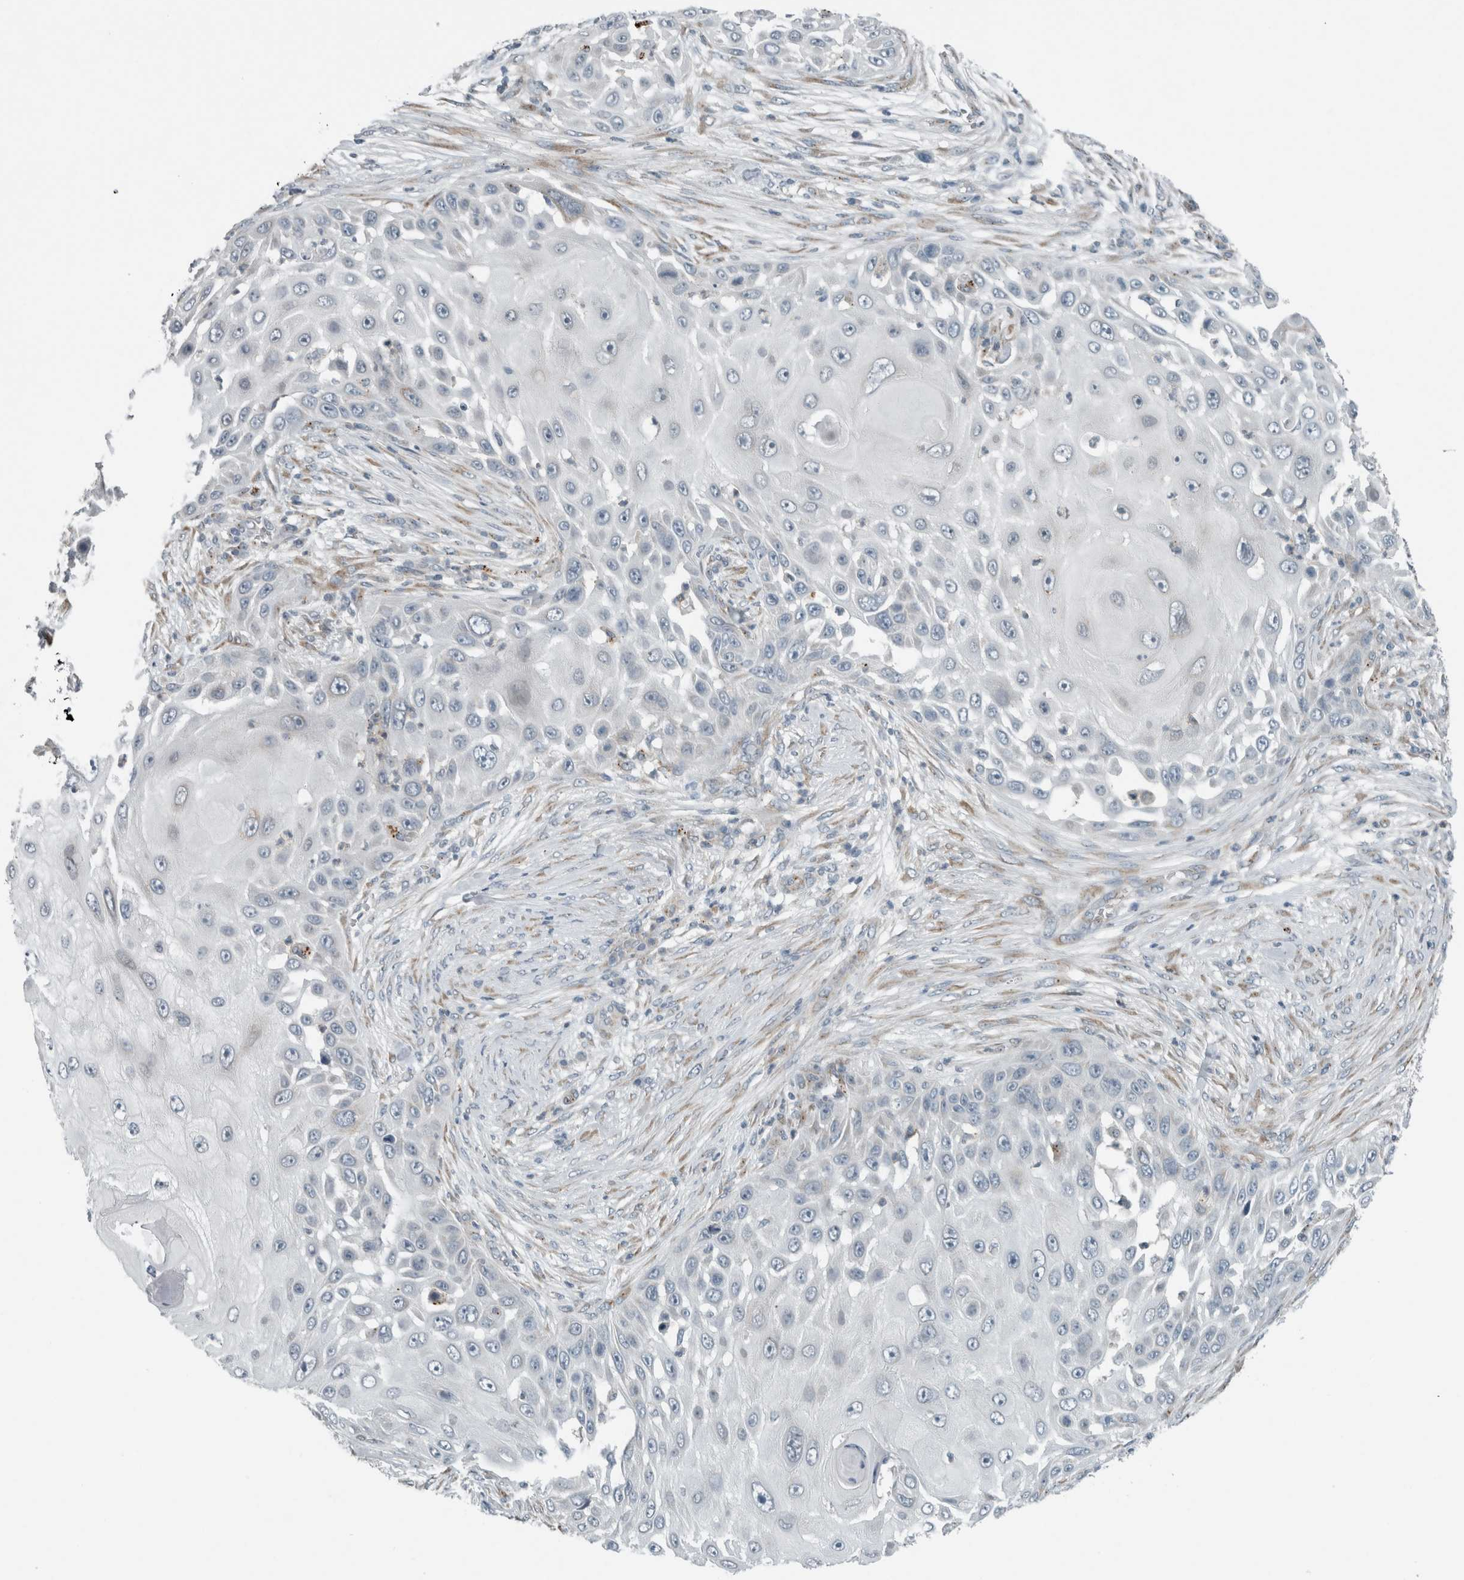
{"staining": {"intensity": "negative", "quantity": "none", "location": "none"}, "tissue": "skin cancer", "cell_type": "Tumor cells", "image_type": "cancer", "snomed": [{"axis": "morphology", "description": "Squamous cell carcinoma, NOS"}, {"axis": "topography", "description": "Skin"}], "caption": "Immunohistochemistry (IHC) image of neoplastic tissue: skin squamous cell carcinoma stained with DAB (3,3'-diaminobenzidine) demonstrates no significant protein positivity in tumor cells. Nuclei are stained in blue.", "gene": "KIF1C", "patient": {"sex": "female", "age": 44}}